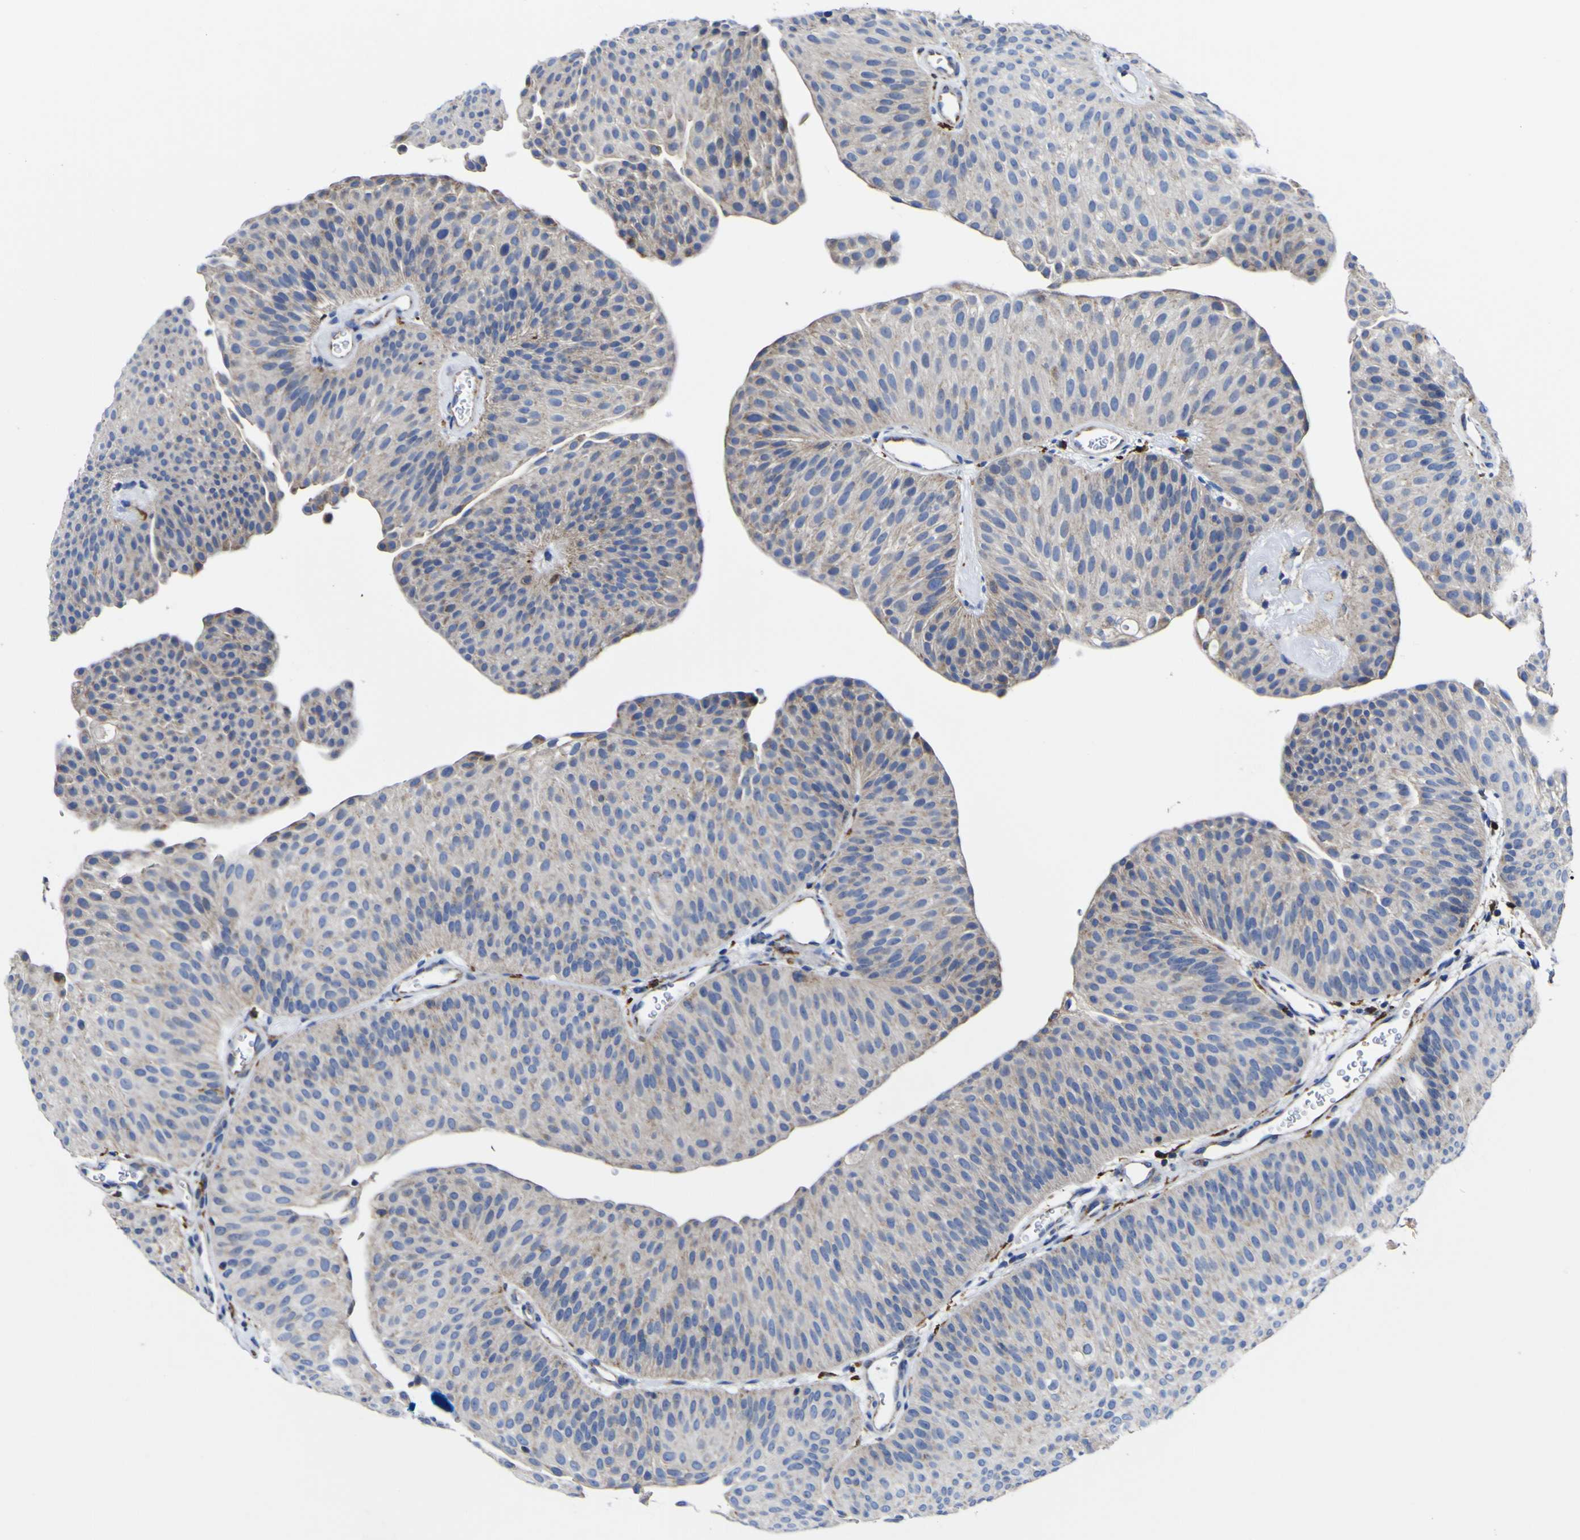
{"staining": {"intensity": "moderate", "quantity": ">75%", "location": "cytoplasmic/membranous"}, "tissue": "urothelial cancer", "cell_type": "Tumor cells", "image_type": "cancer", "snomed": [{"axis": "morphology", "description": "Urothelial carcinoma, Low grade"}, {"axis": "topography", "description": "Urinary bladder"}], "caption": "Immunohistochemical staining of human low-grade urothelial carcinoma shows moderate cytoplasmic/membranous protein staining in approximately >75% of tumor cells. (DAB (3,3'-diaminobenzidine) IHC with brightfield microscopy, high magnification).", "gene": "CCDC90B", "patient": {"sex": "female", "age": 60}}